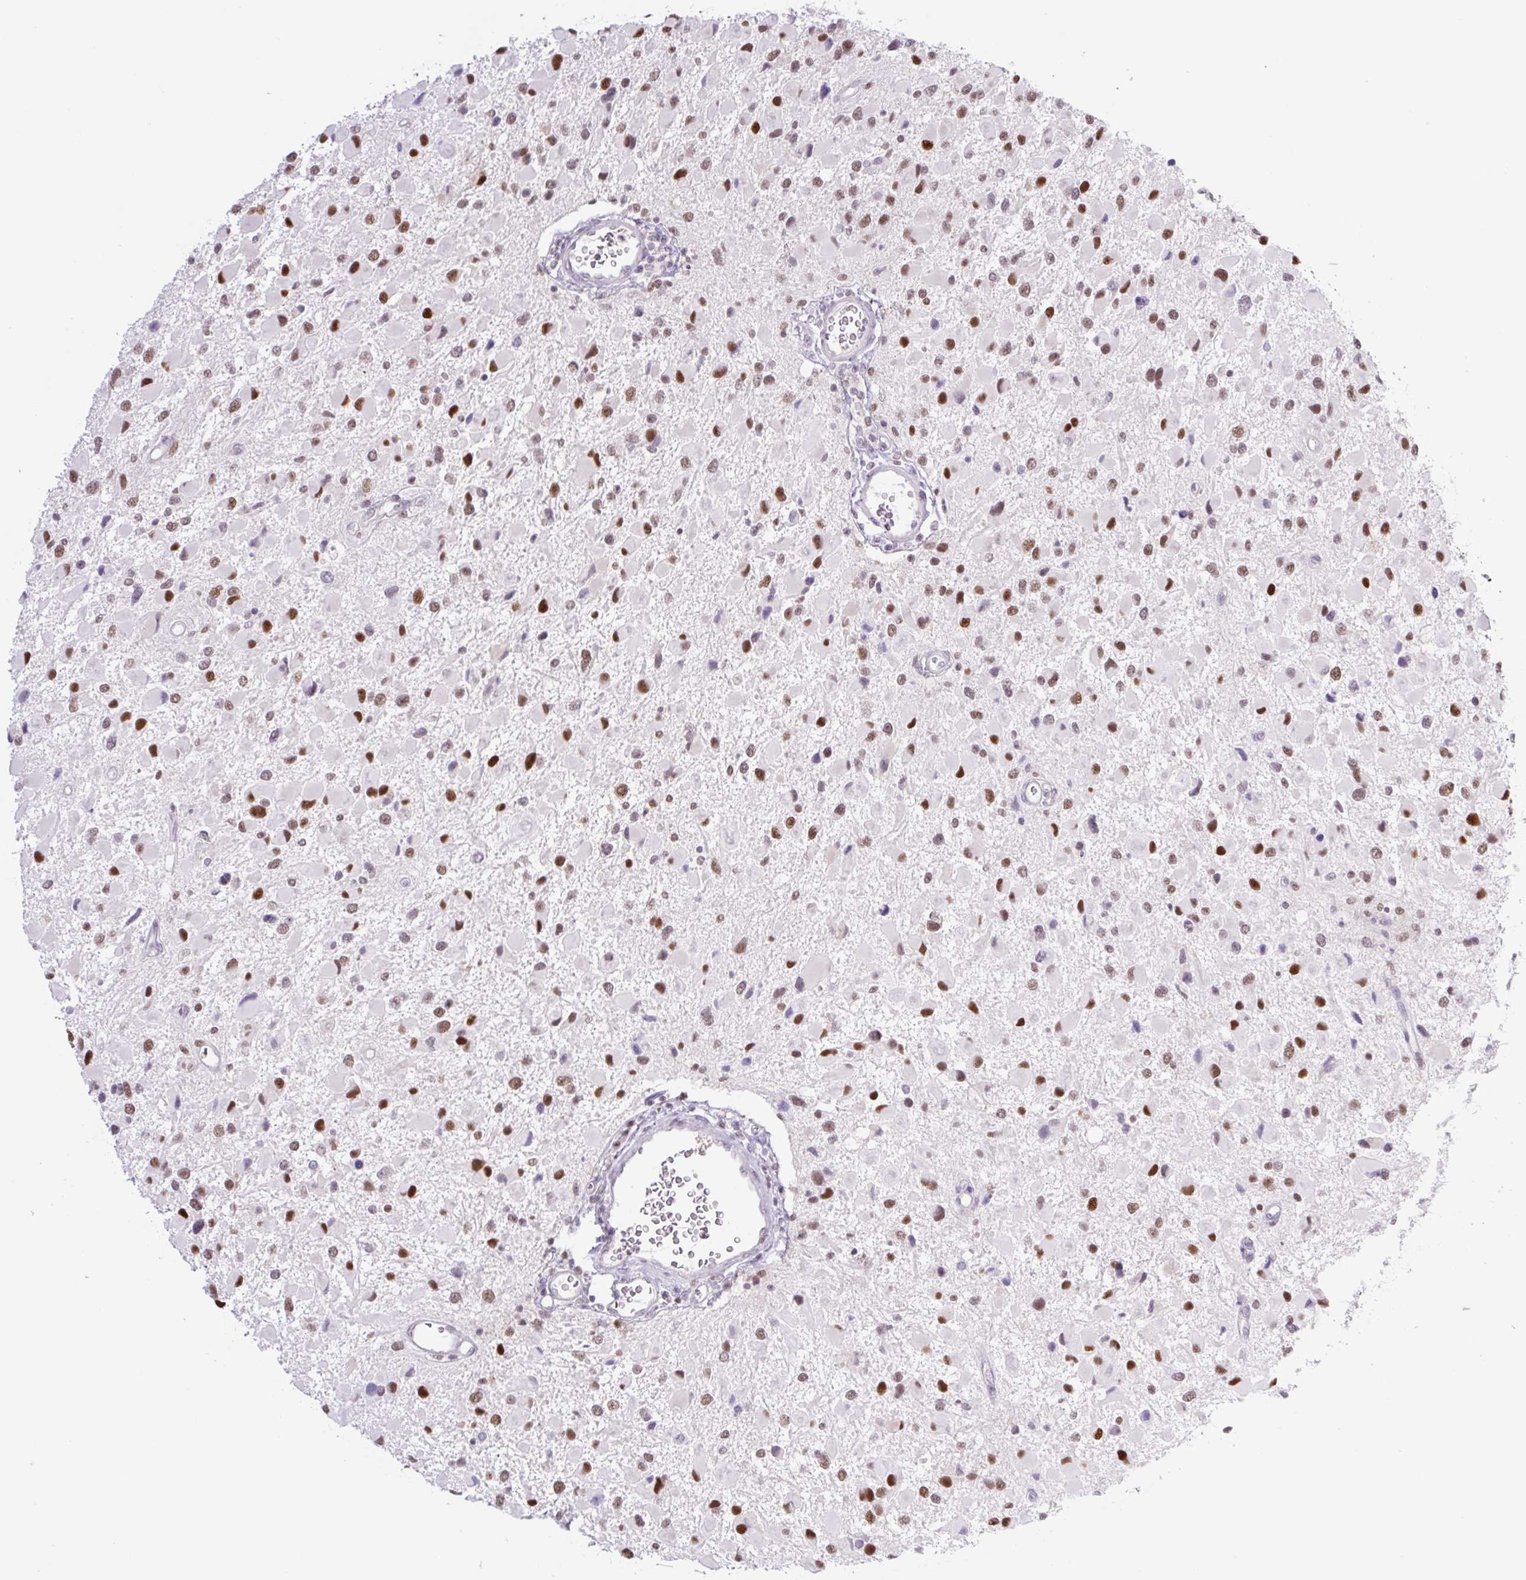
{"staining": {"intensity": "strong", "quantity": ">75%", "location": "nuclear"}, "tissue": "glioma", "cell_type": "Tumor cells", "image_type": "cancer", "snomed": [{"axis": "morphology", "description": "Glioma, malignant, High grade"}, {"axis": "topography", "description": "Brain"}], "caption": "Protein expression by IHC reveals strong nuclear staining in approximately >75% of tumor cells in malignant glioma (high-grade).", "gene": "TLE3", "patient": {"sex": "male", "age": 53}}